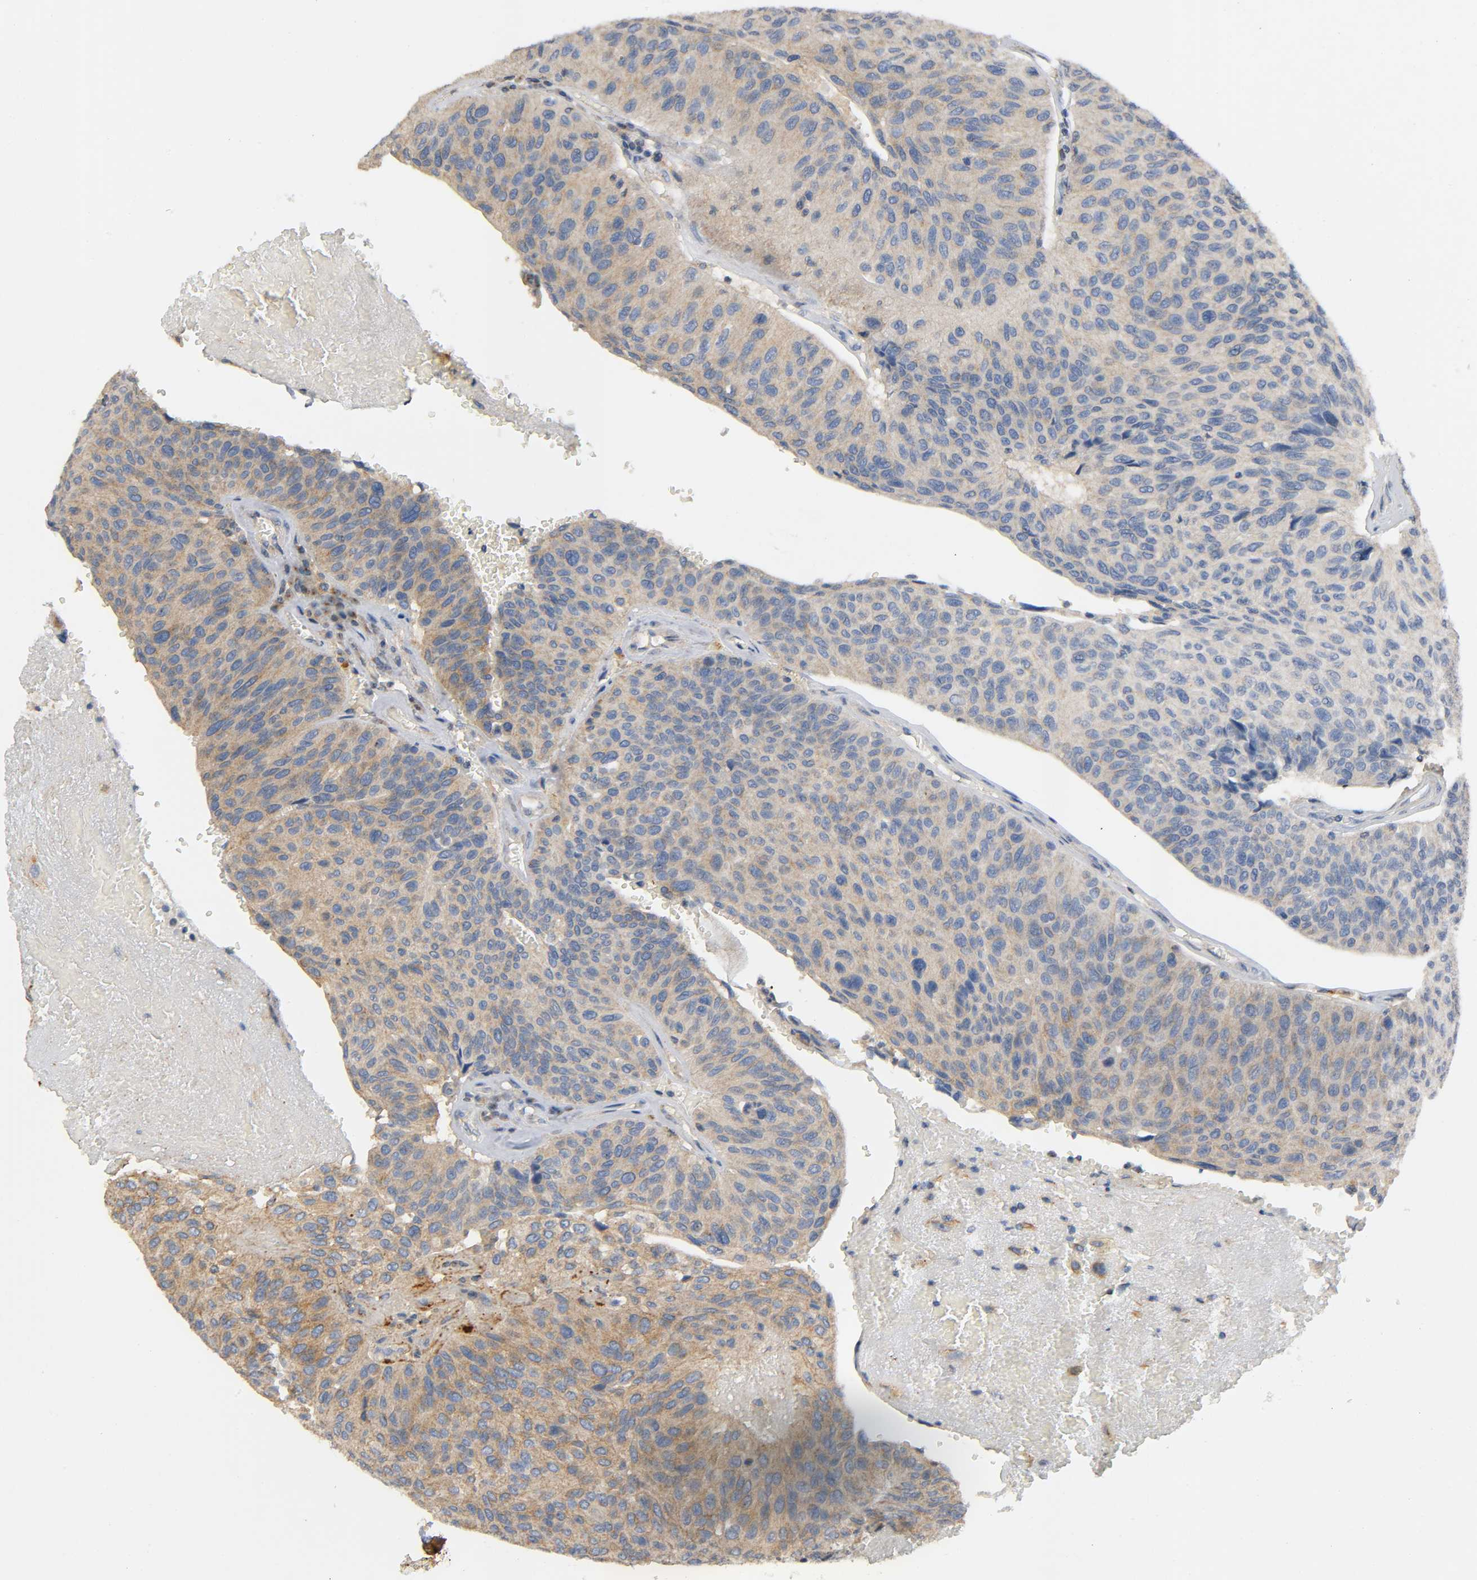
{"staining": {"intensity": "moderate", "quantity": ">75%", "location": "cytoplasmic/membranous"}, "tissue": "urothelial cancer", "cell_type": "Tumor cells", "image_type": "cancer", "snomed": [{"axis": "morphology", "description": "Urothelial carcinoma, High grade"}, {"axis": "topography", "description": "Urinary bladder"}], "caption": "Human urothelial cancer stained for a protein (brown) demonstrates moderate cytoplasmic/membranous positive positivity in approximately >75% of tumor cells.", "gene": "IKBKB", "patient": {"sex": "male", "age": 66}}